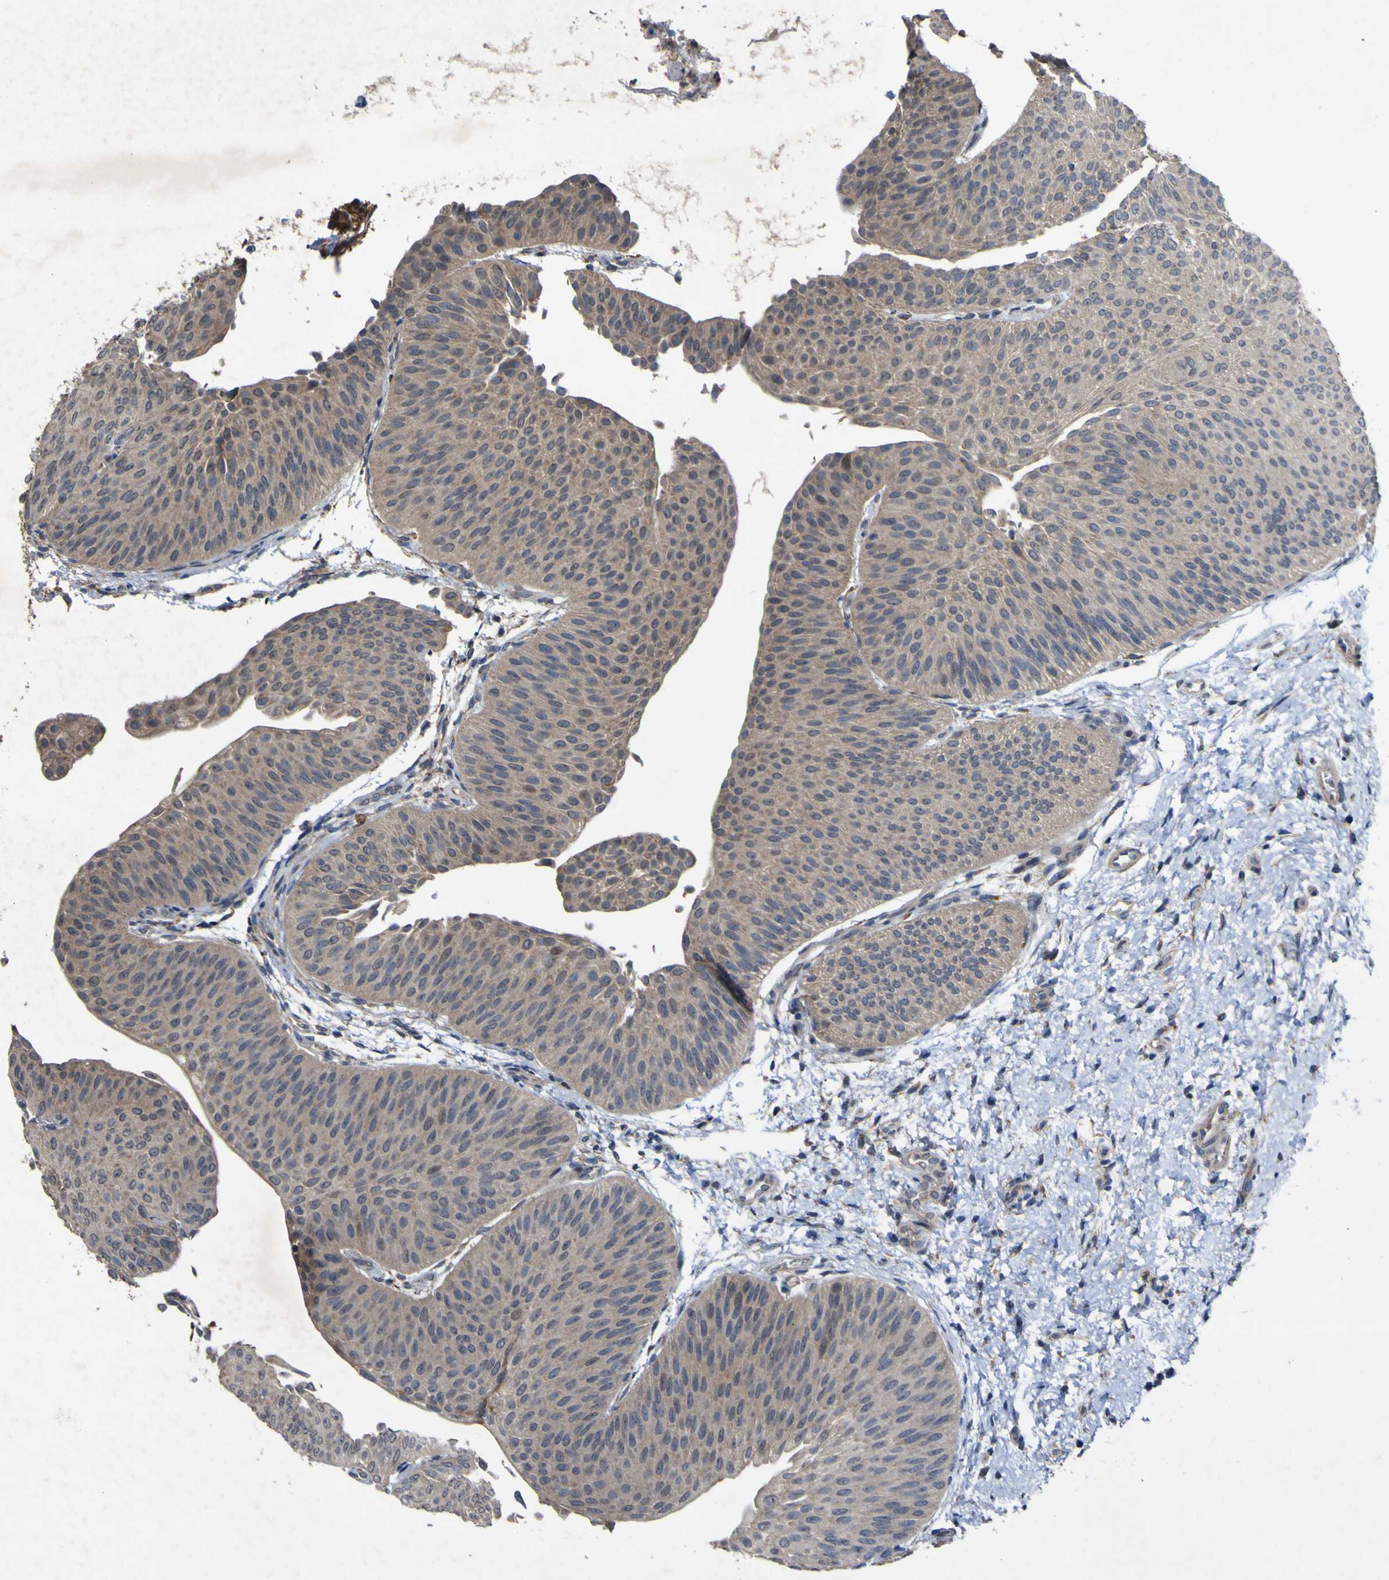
{"staining": {"intensity": "moderate", "quantity": ">75%", "location": "cytoplasmic/membranous"}, "tissue": "urothelial cancer", "cell_type": "Tumor cells", "image_type": "cancer", "snomed": [{"axis": "morphology", "description": "Urothelial carcinoma, Low grade"}, {"axis": "topography", "description": "Urinary bladder"}], "caption": "This is a micrograph of immunohistochemistry staining of urothelial carcinoma (low-grade), which shows moderate positivity in the cytoplasmic/membranous of tumor cells.", "gene": "IRAK2", "patient": {"sex": "female", "age": 60}}